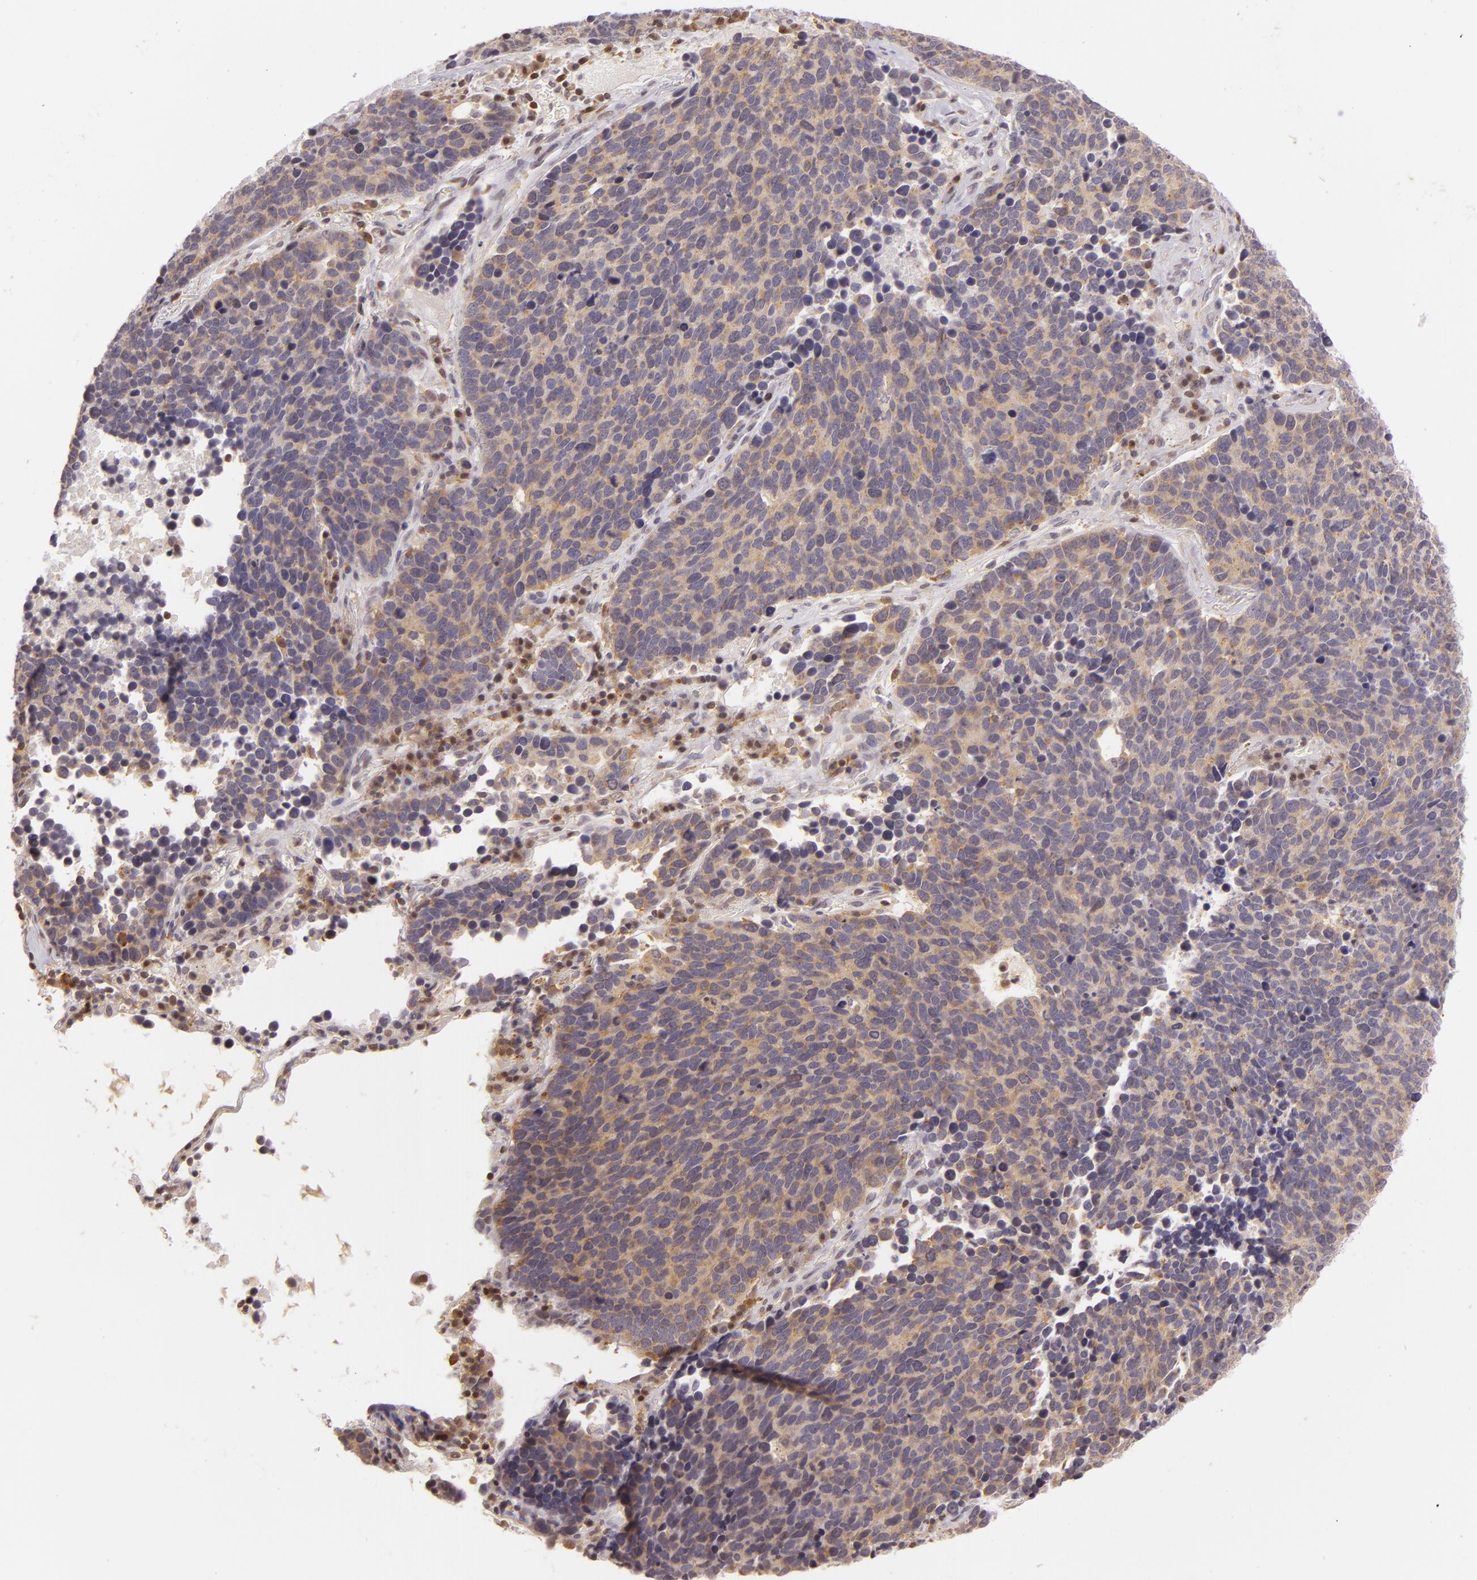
{"staining": {"intensity": "moderate", "quantity": "25%-75%", "location": "cytoplasmic/membranous"}, "tissue": "lung cancer", "cell_type": "Tumor cells", "image_type": "cancer", "snomed": [{"axis": "morphology", "description": "Neoplasm, malignant, NOS"}, {"axis": "topography", "description": "Lung"}], "caption": "Protein positivity by immunohistochemistry reveals moderate cytoplasmic/membranous expression in approximately 25%-75% of tumor cells in lung cancer.", "gene": "IMPDH1", "patient": {"sex": "female", "age": 75}}